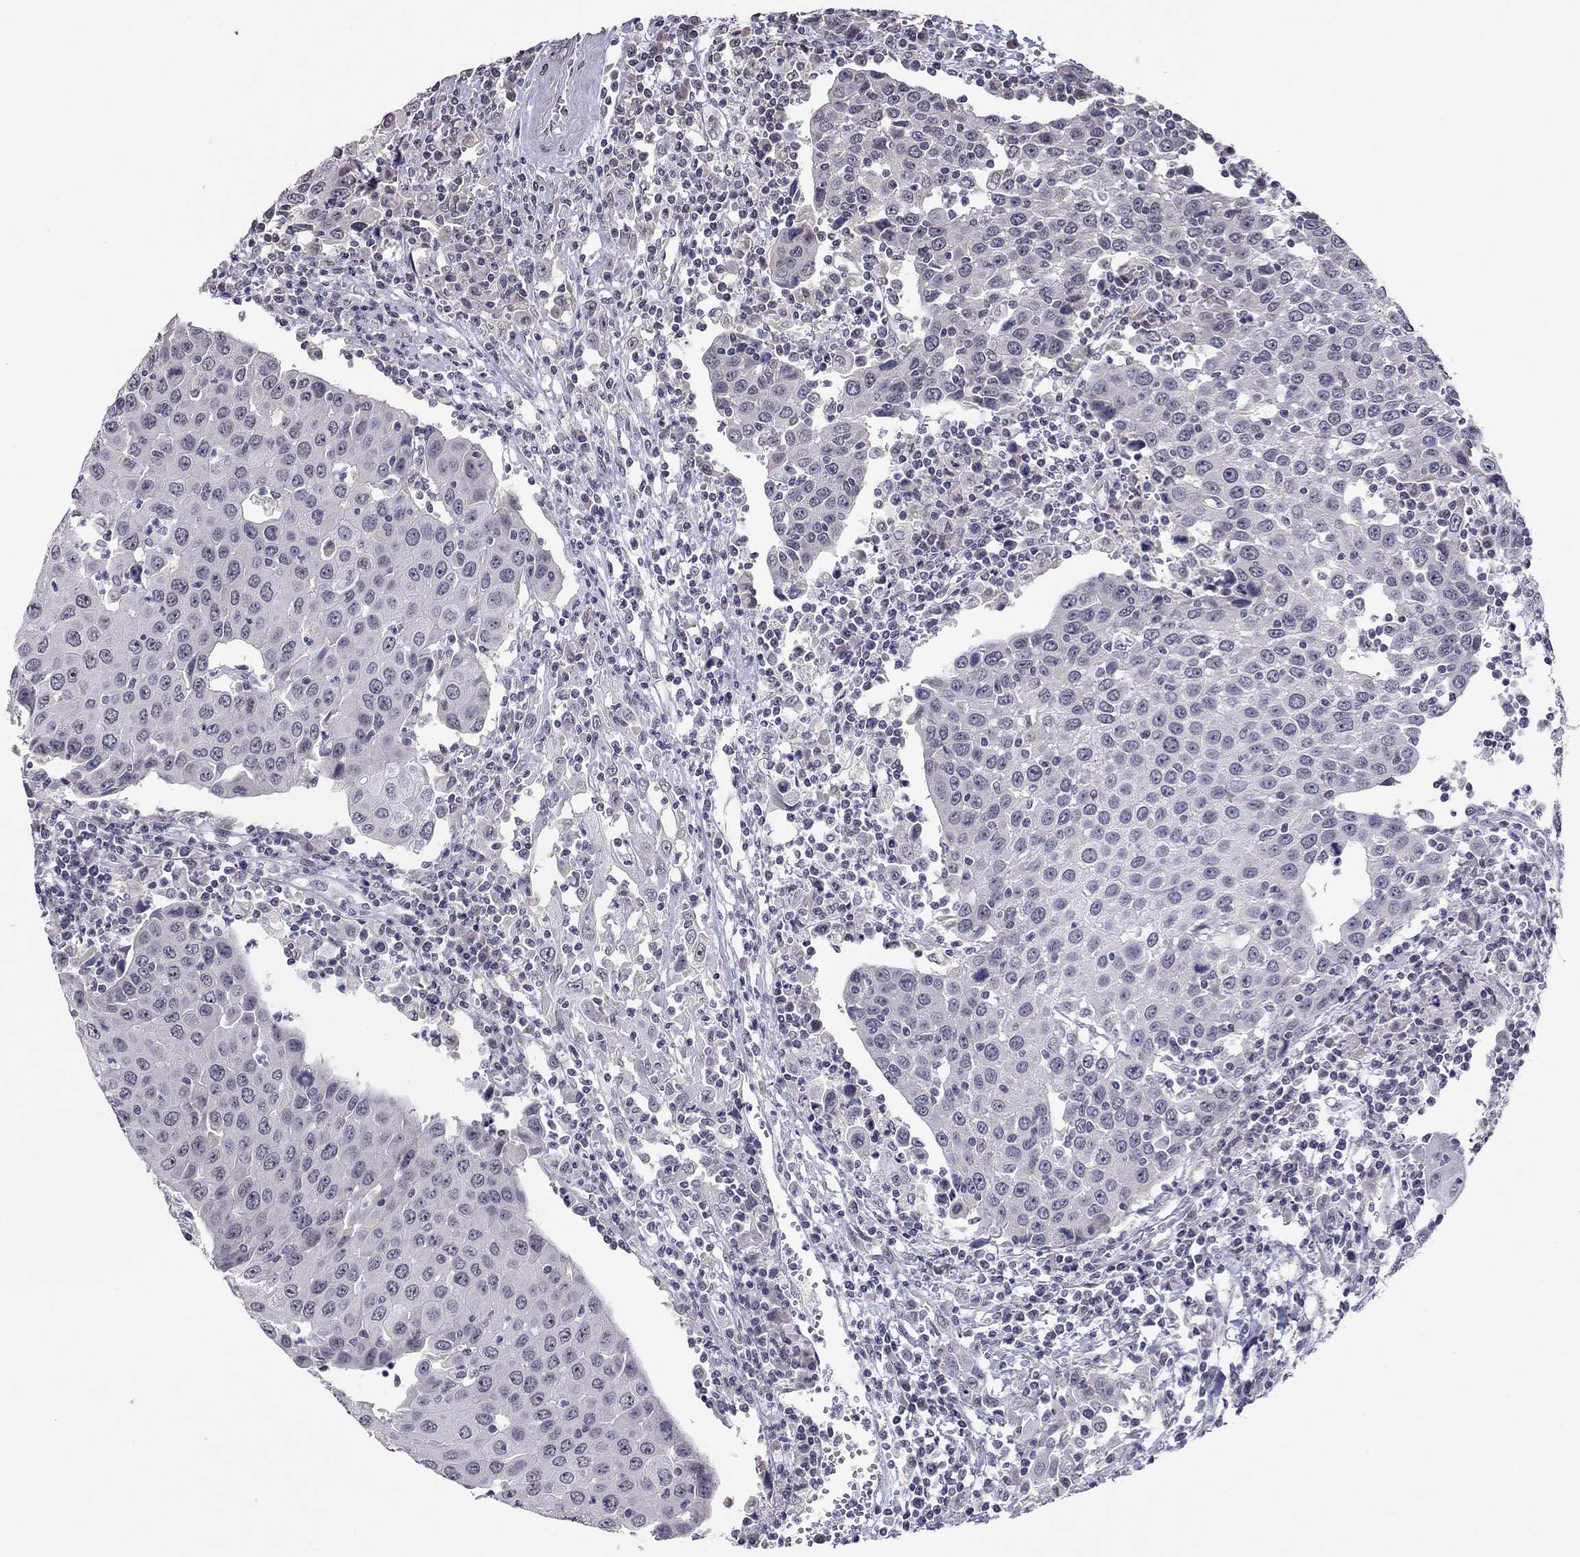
{"staining": {"intensity": "negative", "quantity": "none", "location": "none"}, "tissue": "urothelial cancer", "cell_type": "Tumor cells", "image_type": "cancer", "snomed": [{"axis": "morphology", "description": "Urothelial carcinoma, High grade"}, {"axis": "topography", "description": "Urinary bladder"}], "caption": "Urothelial carcinoma (high-grade) was stained to show a protein in brown. There is no significant positivity in tumor cells.", "gene": "HES5", "patient": {"sex": "female", "age": 85}}